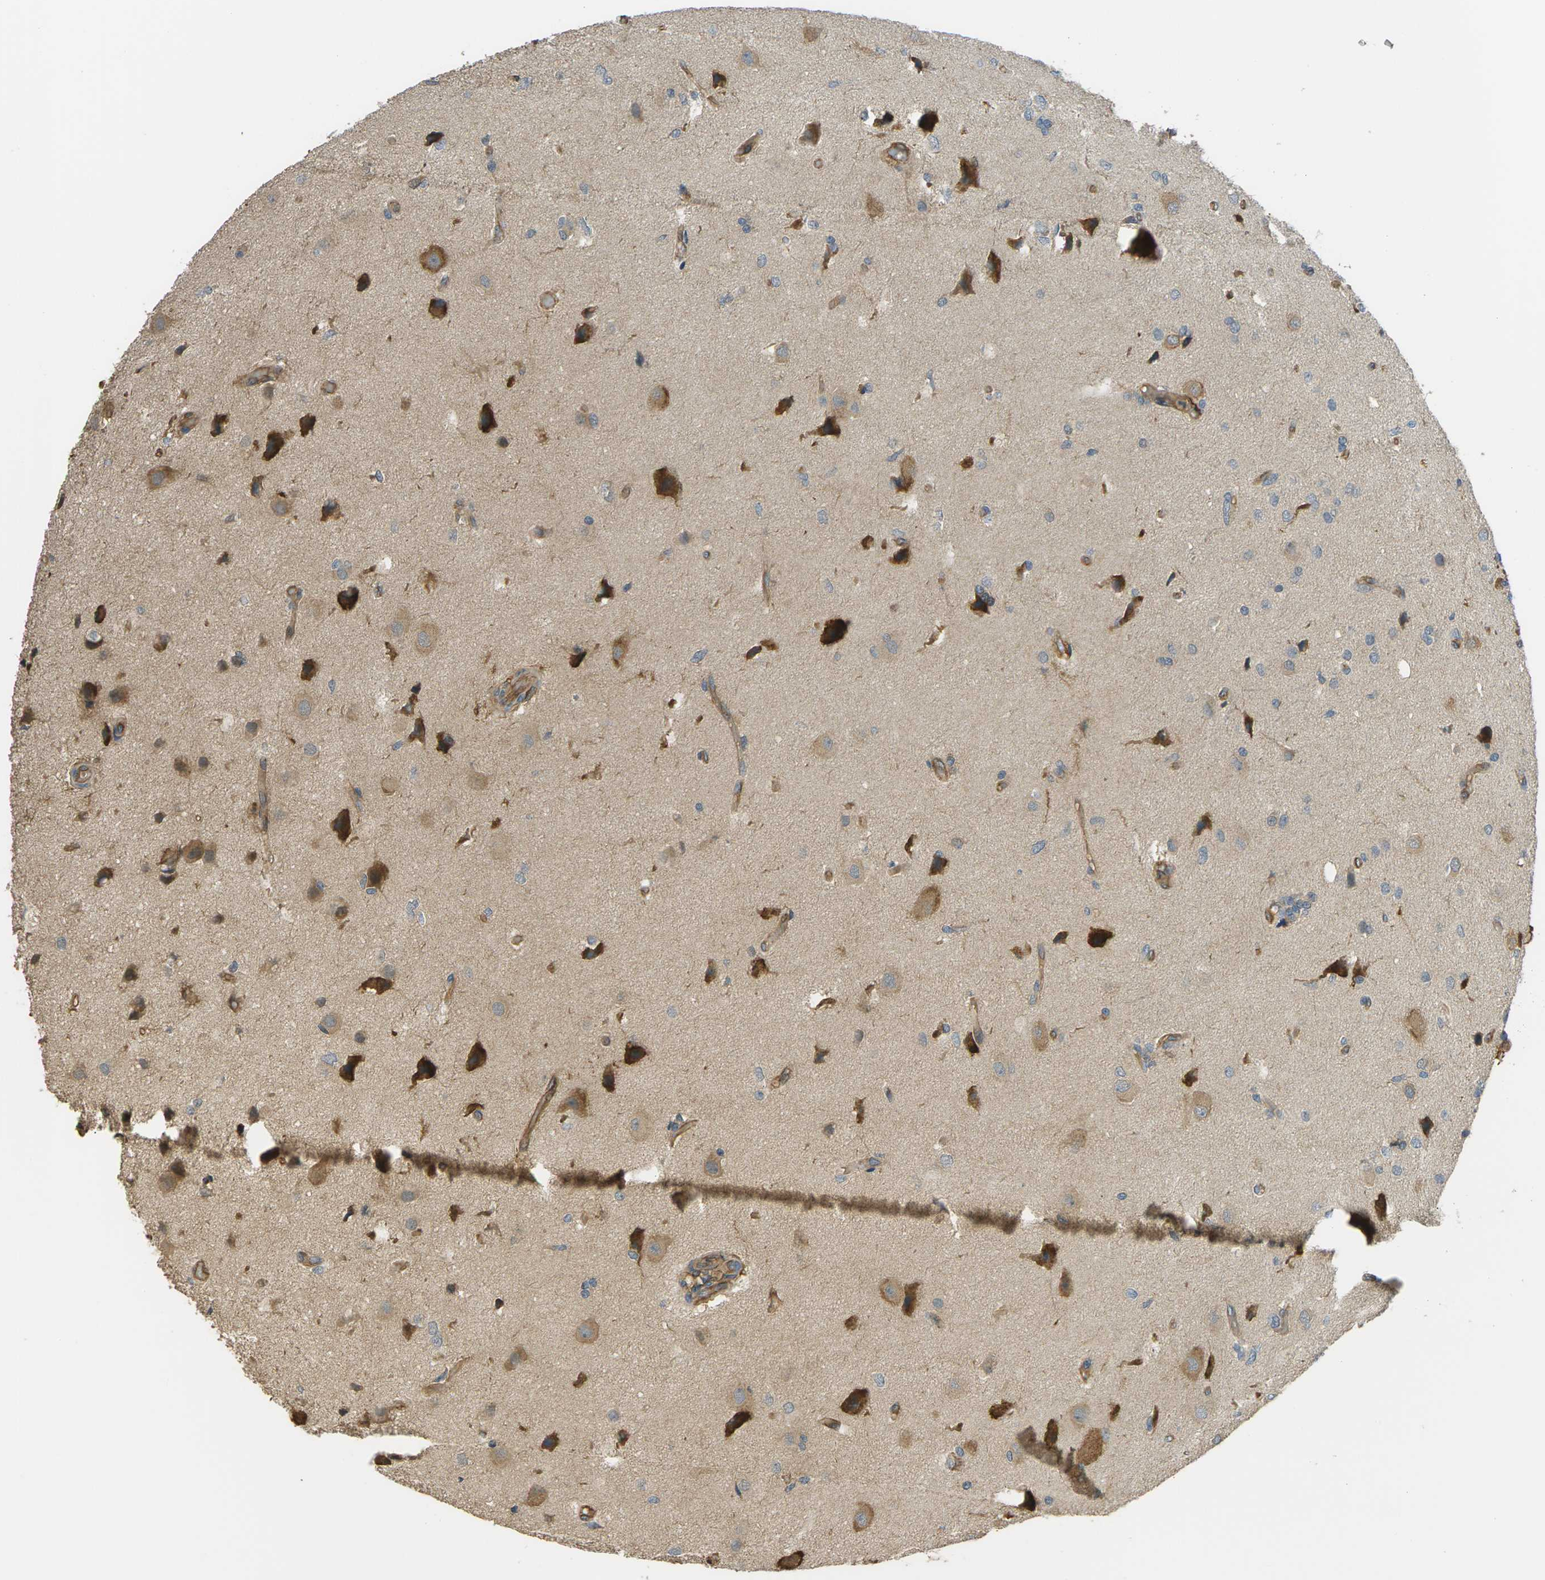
{"staining": {"intensity": "moderate", "quantity": ">75%", "location": "cytoplasmic/membranous"}, "tissue": "glioma", "cell_type": "Tumor cells", "image_type": "cancer", "snomed": [{"axis": "morphology", "description": "Glioma, malignant, High grade"}, {"axis": "topography", "description": "Brain"}], "caption": "High-power microscopy captured an immunohistochemistry (IHC) photomicrograph of glioma, revealing moderate cytoplasmic/membranous positivity in approximately >75% of tumor cells. Using DAB (brown) and hematoxylin (blue) stains, captured at high magnification using brightfield microscopy.", "gene": "DDHD2", "patient": {"sex": "female", "age": 59}}